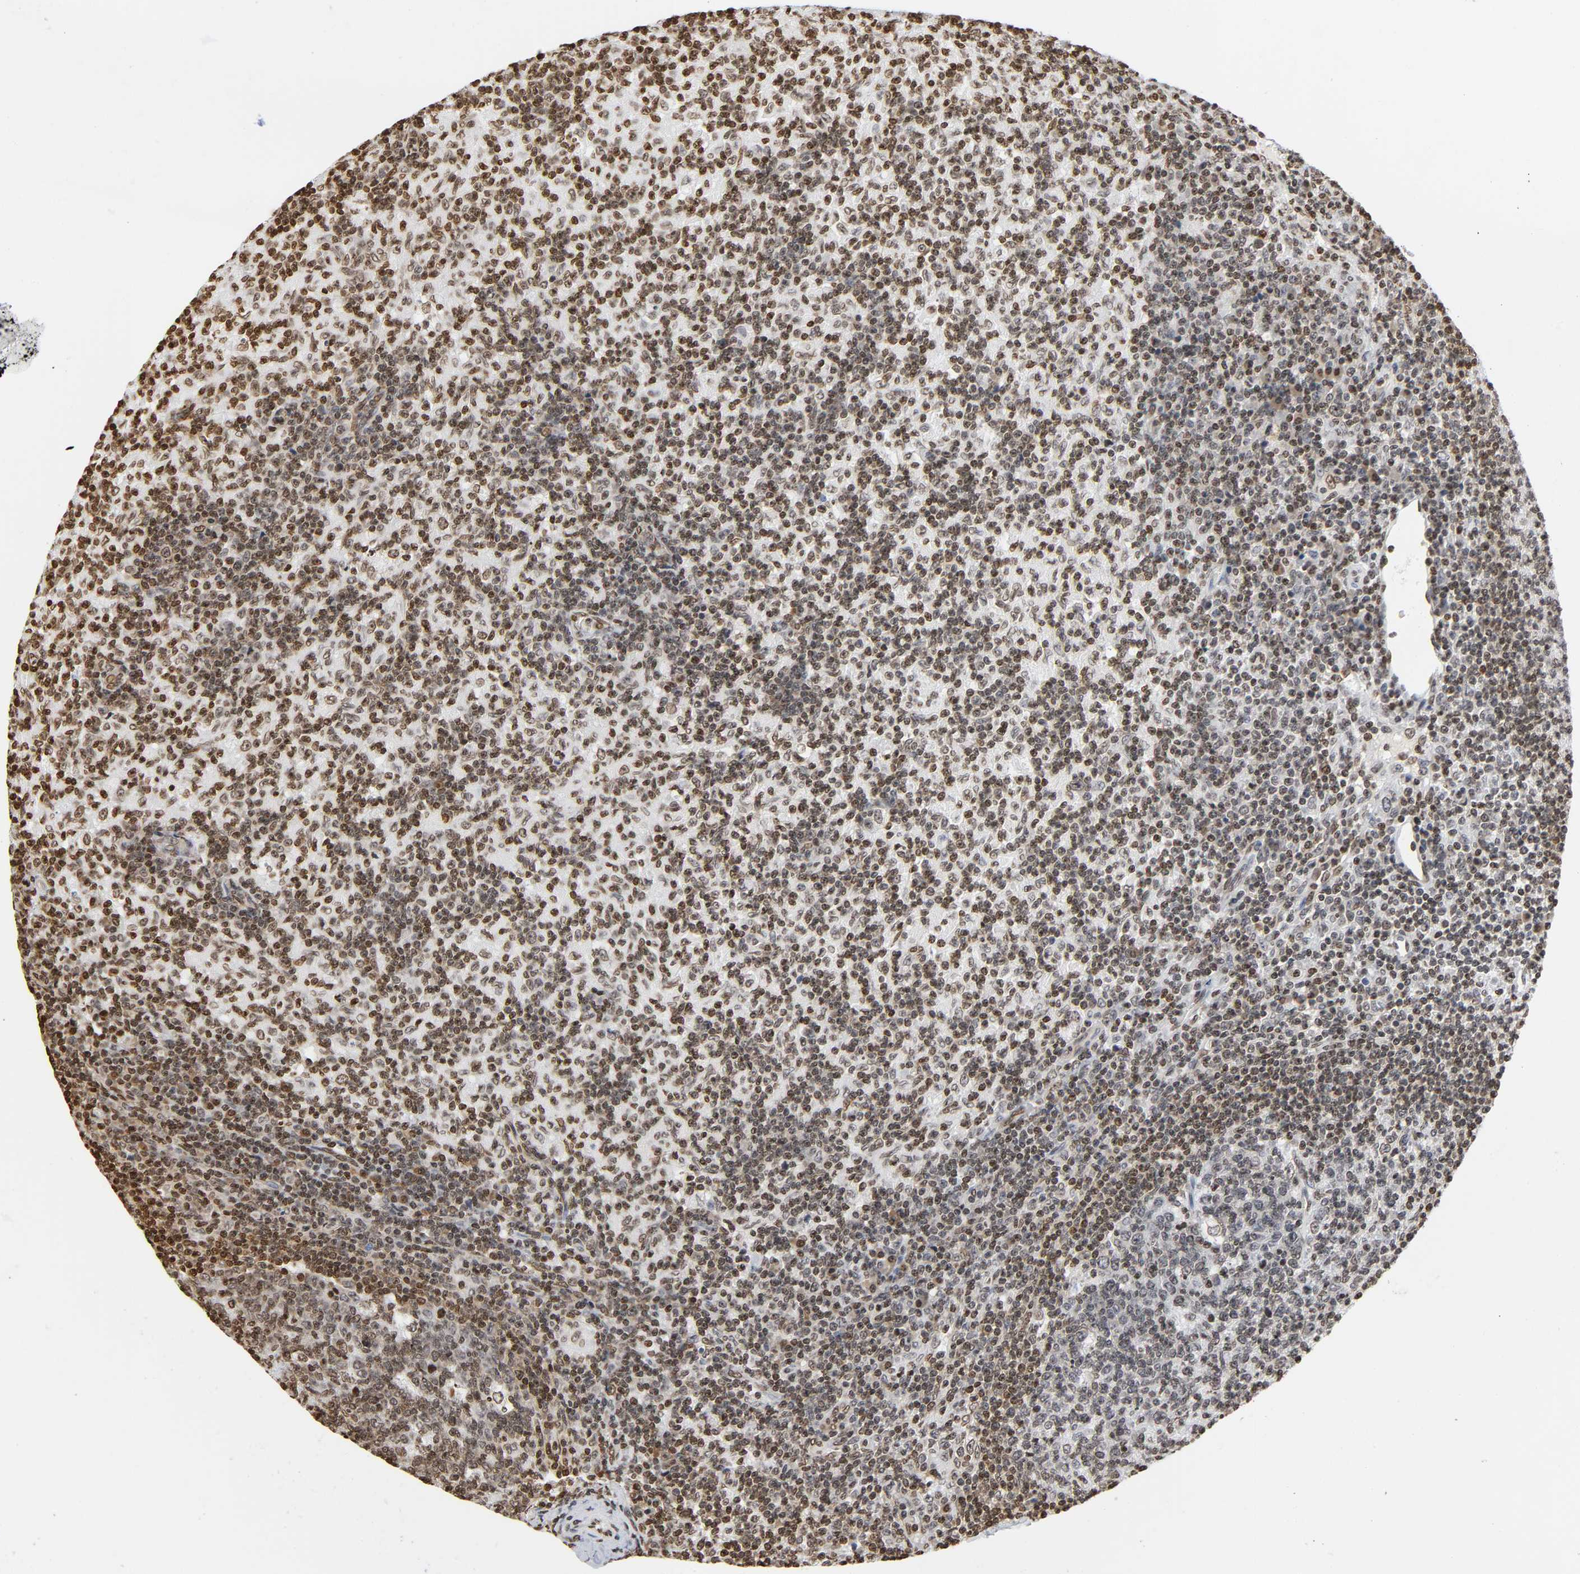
{"staining": {"intensity": "moderate", "quantity": ">75%", "location": "nuclear"}, "tissue": "lymph node", "cell_type": "Germinal center cells", "image_type": "normal", "snomed": [{"axis": "morphology", "description": "Normal tissue, NOS"}, {"axis": "morphology", "description": "Inflammation, NOS"}, {"axis": "topography", "description": "Lymph node"}], "caption": "Immunohistochemical staining of normal human lymph node exhibits >75% levels of moderate nuclear protein positivity in about >75% of germinal center cells.", "gene": "HOXA6", "patient": {"sex": "male", "age": 55}}